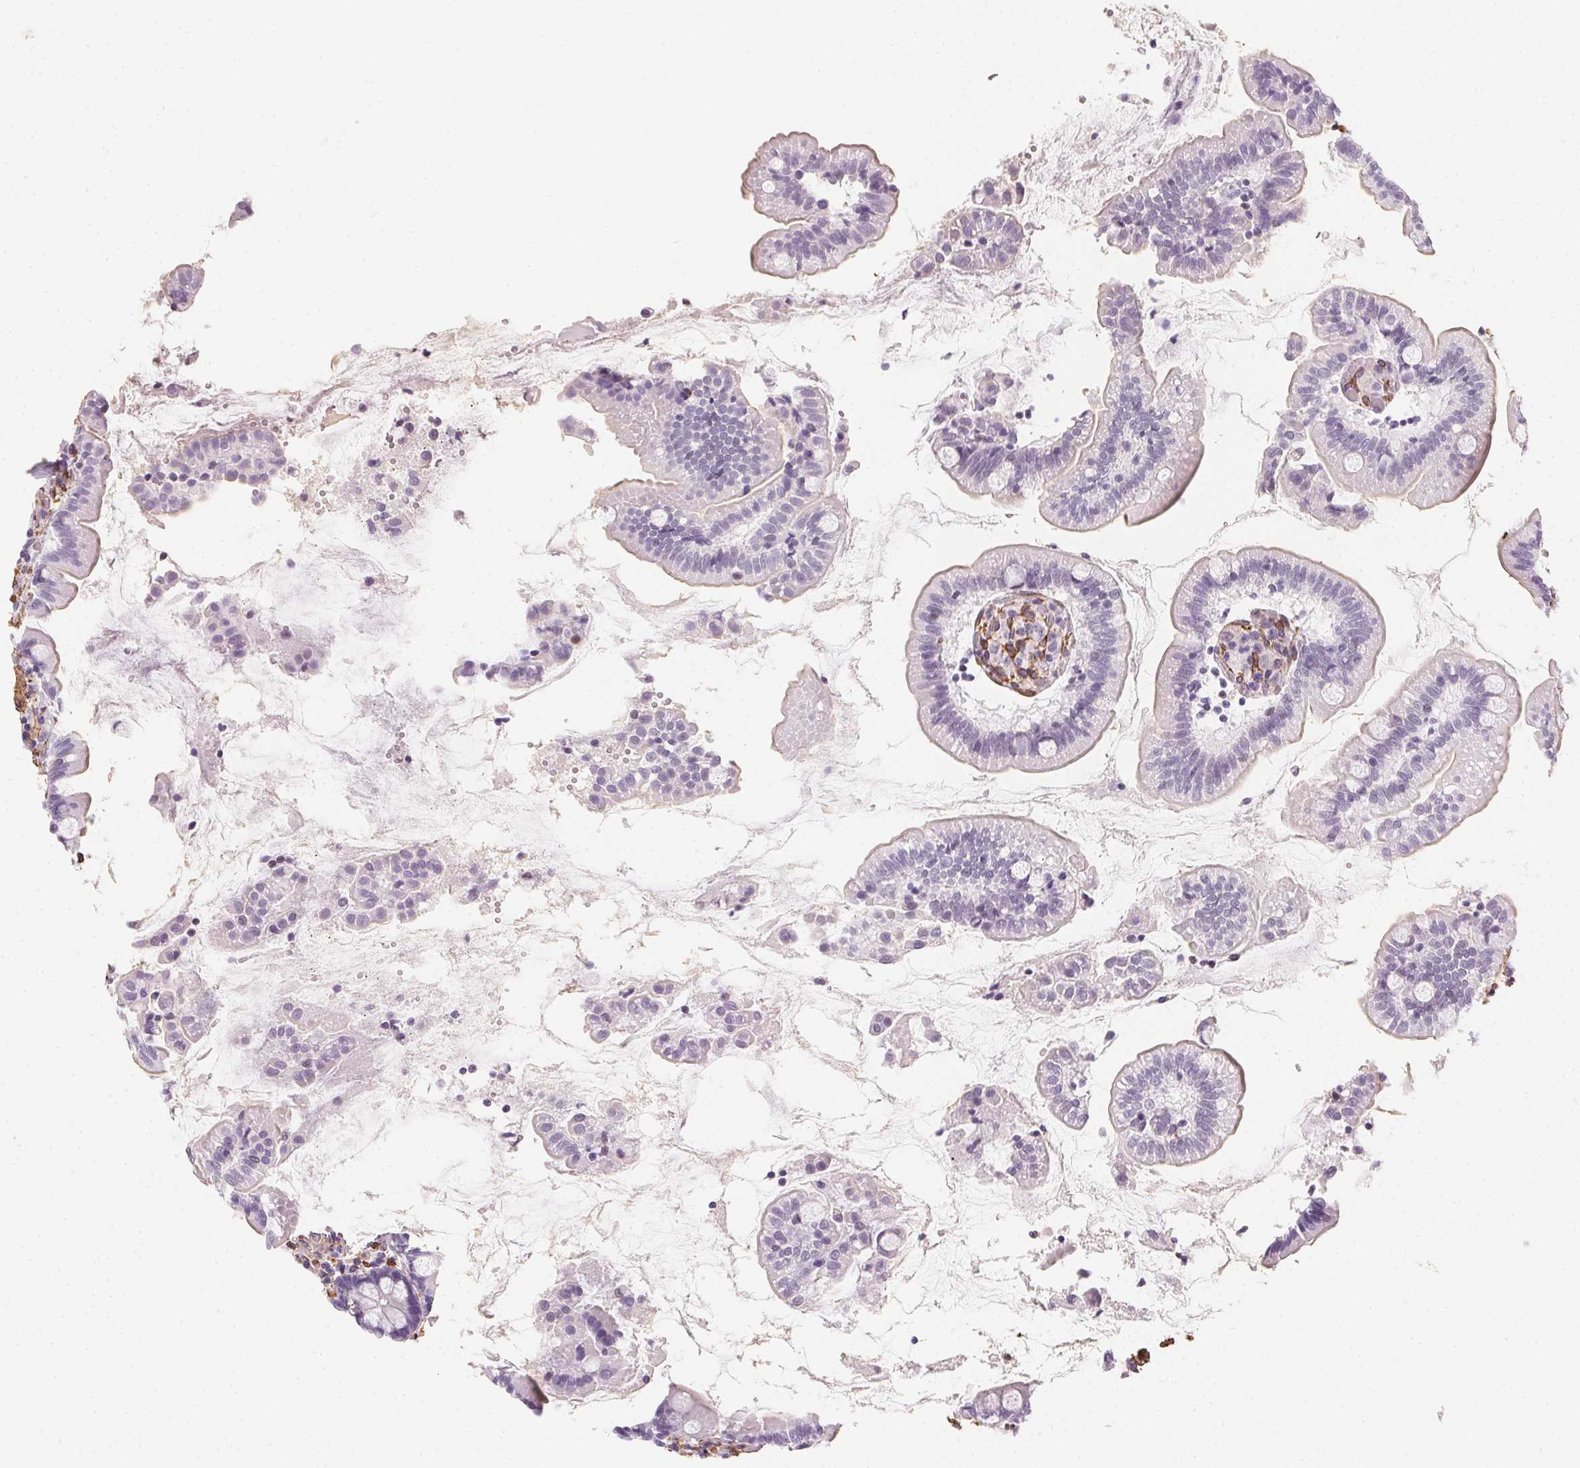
{"staining": {"intensity": "negative", "quantity": "none", "location": "none"}, "tissue": "small intestine", "cell_type": "Glandular cells", "image_type": "normal", "snomed": [{"axis": "morphology", "description": "Normal tissue, NOS"}, {"axis": "topography", "description": "Small intestine"}], "caption": "Glandular cells show no significant protein positivity in unremarkable small intestine.", "gene": "RSBN1", "patient": {"sex": "female", "age": 64}}